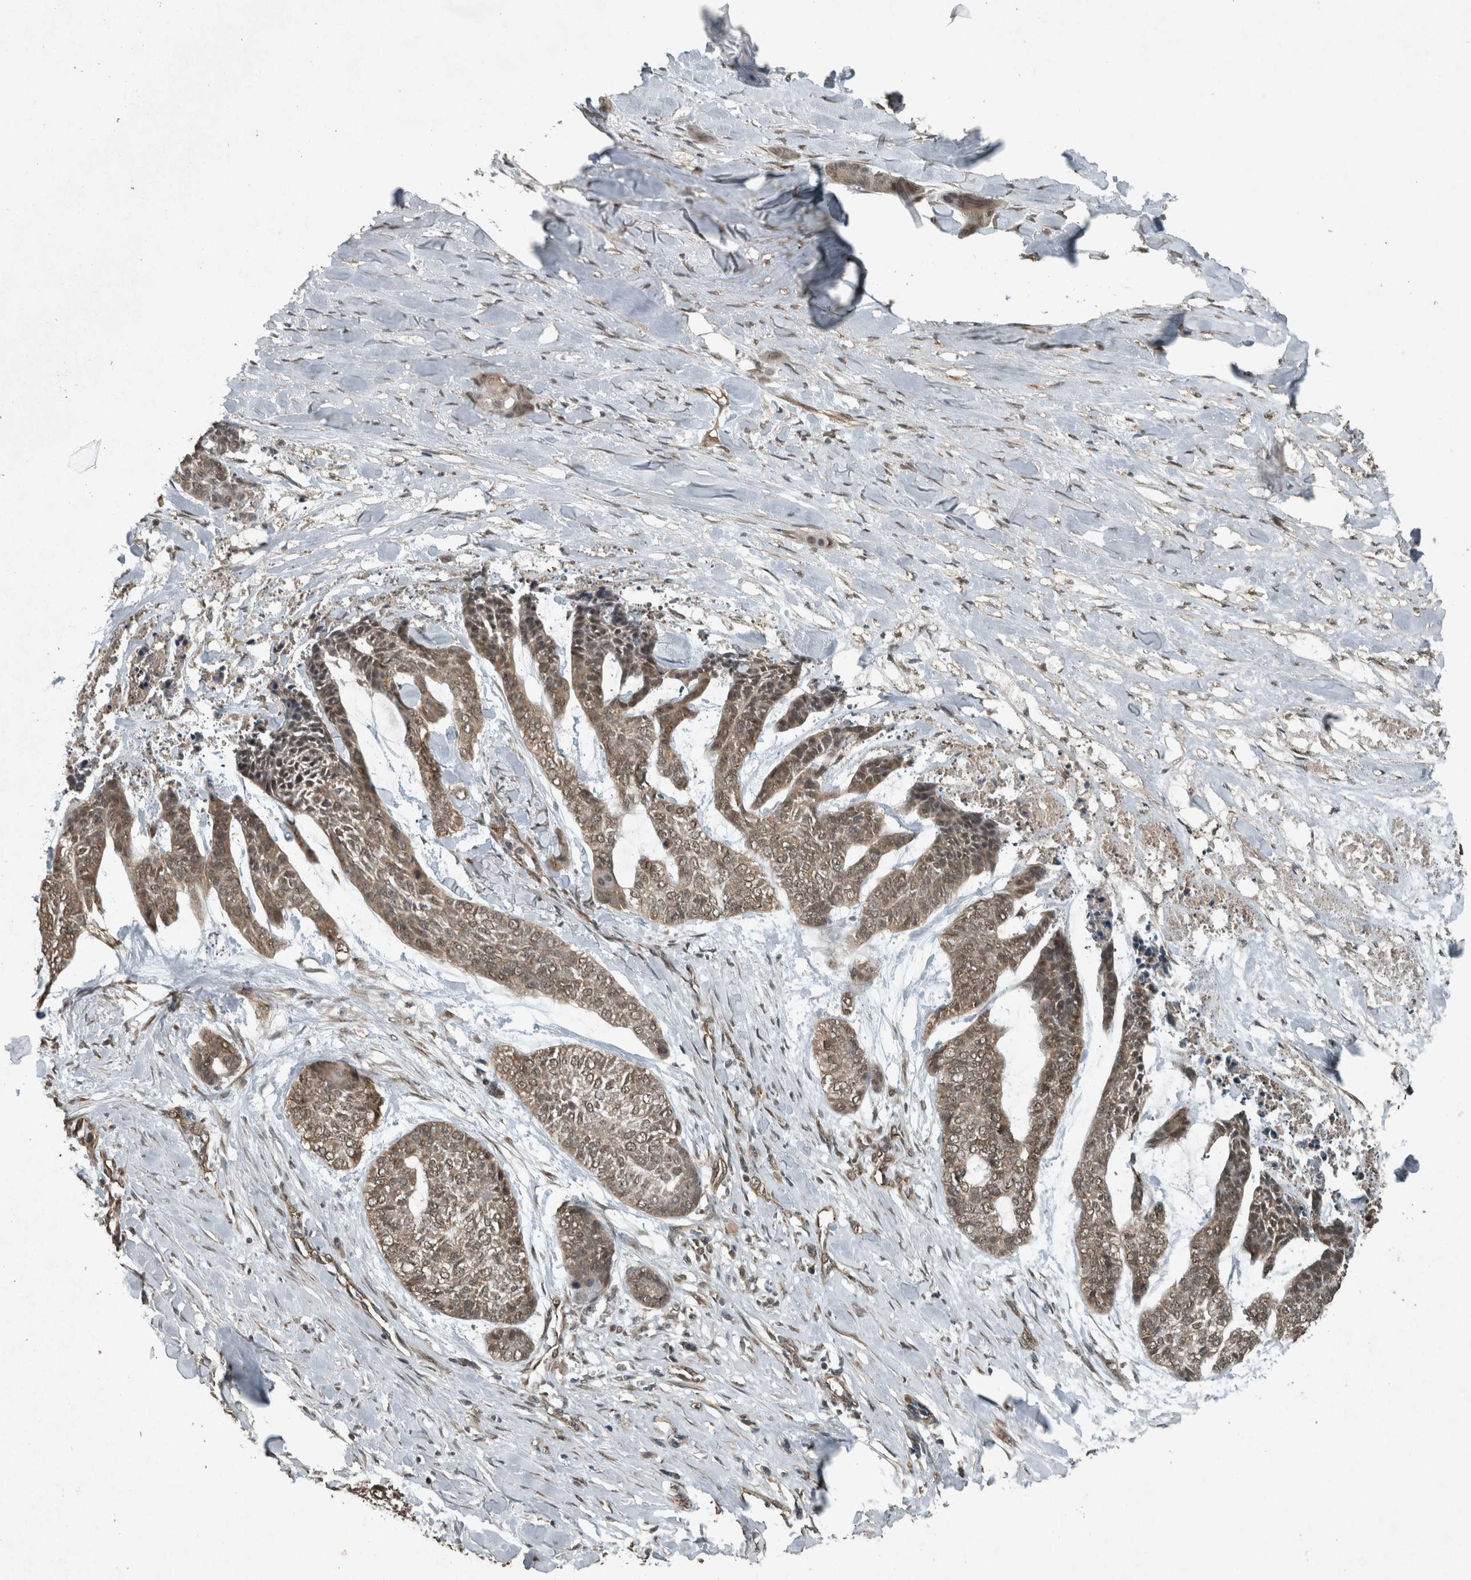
{"staining": {"intensity": "weak", "quantity": ">75%", "location": "cytoplasmic/membranous,nuclear"}, "tissue": "skin cancer", "cell_type": "Tumor cells", "image_type": "cancer", "snomed": [{"axis": "morphology", "description": "Basal cell carcinoma"}, {"axis": "topography", "description": "Skin"}], "caption": "The image displays staining of skin basal cell carcinoma, revealing weak cytoplasmic/membranous and nuclear protein positivity (brown color) within tumor cells.", "gene": "ARHGEF12", "patient": {"sex": "female", "age": 64}}